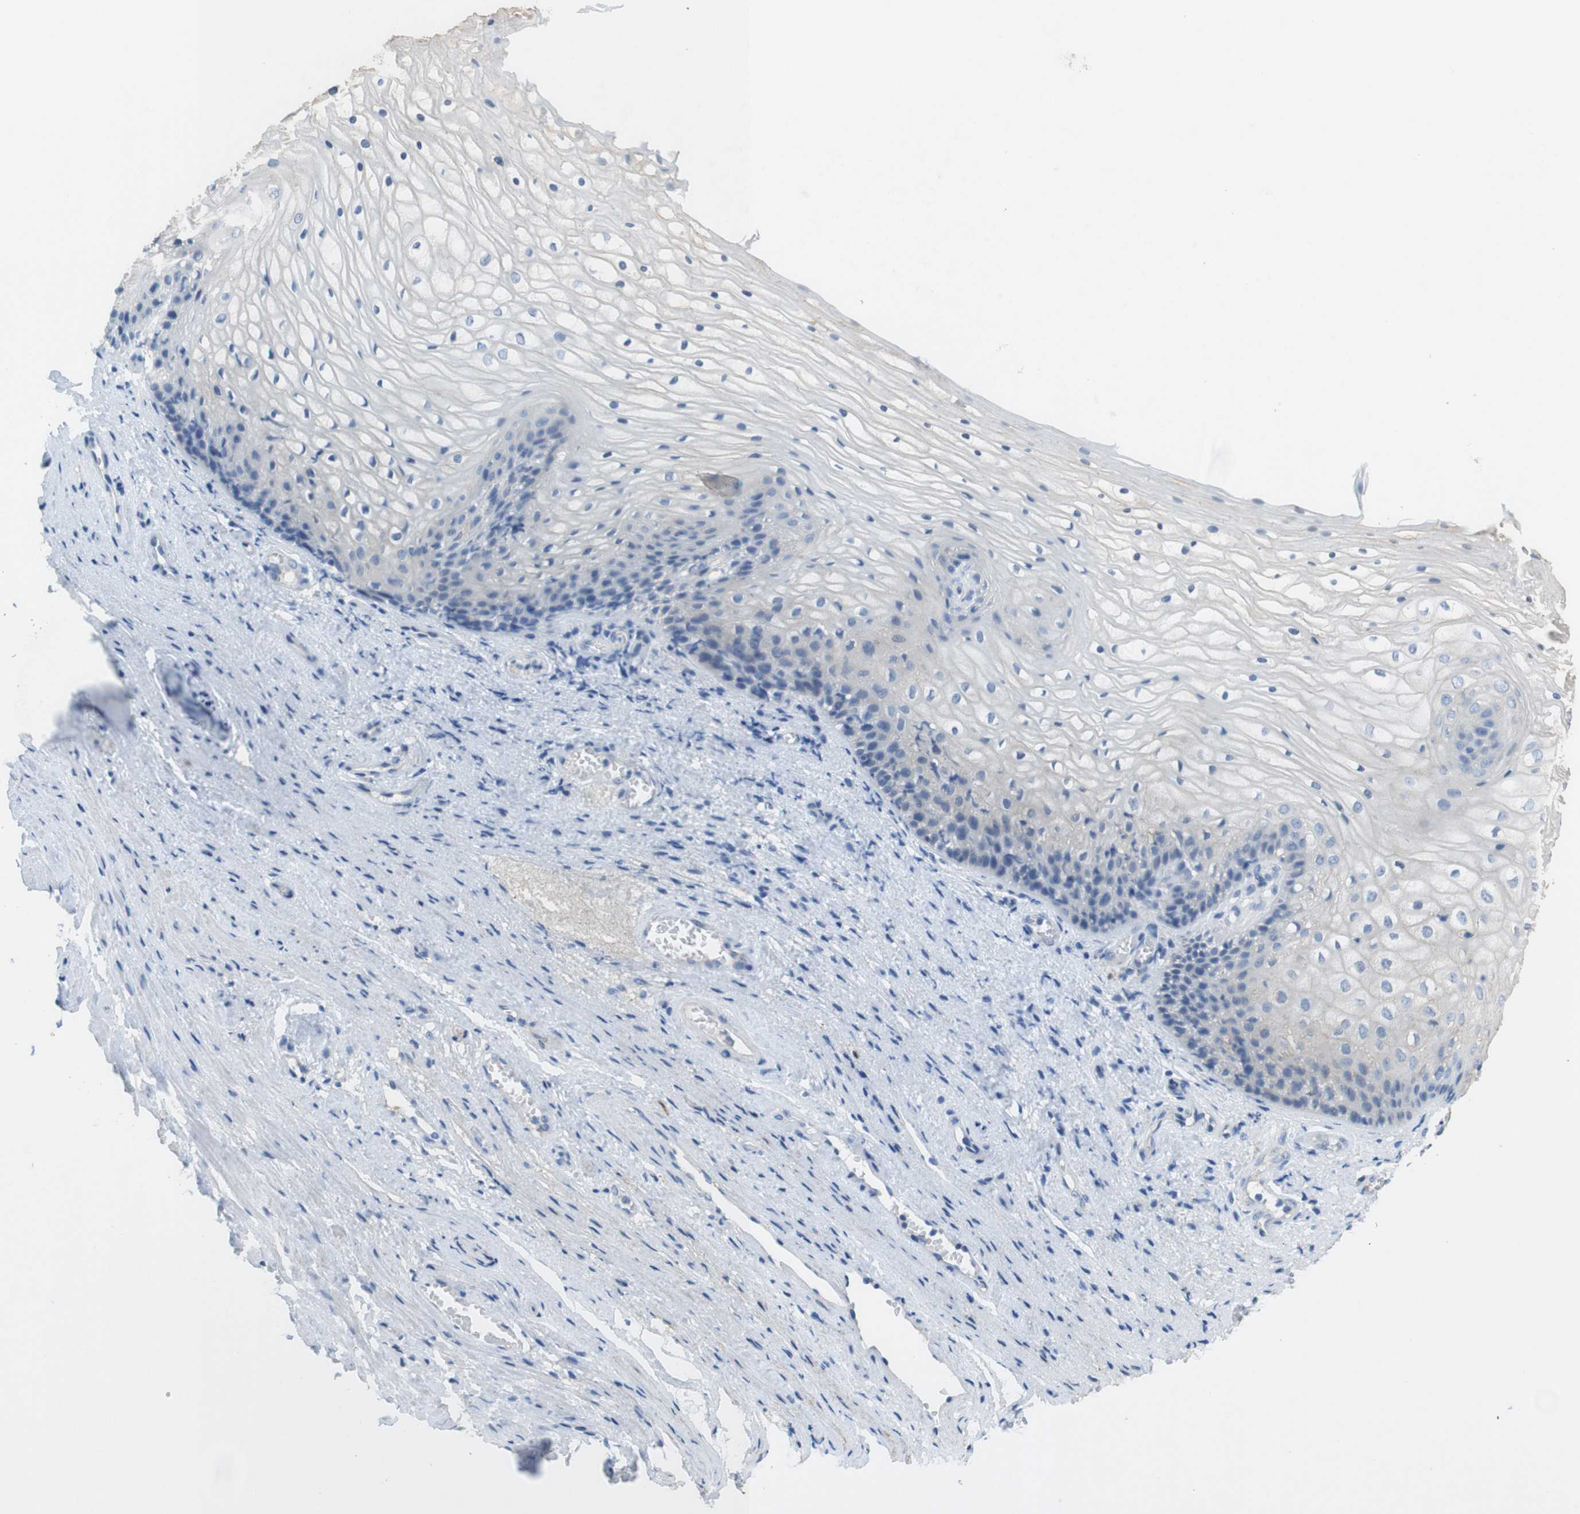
{"staining": {"intensity": "negative", "quantity": "none", "location": "none"}, "tissue": "vagina", "cell_type": "Squamous epithelial cells", "image_type": "normal", "snomed": [{"axis": "morphology", "description": "Normal tissue, NOS"}, {"axis": "topography", "description": "Vagina"}], "caption": "IHC histopathology image of normal vagina stained for a protein (brown), which exhibits no positivity in squamous epithelial cells.", "gene": "TJP3", "patient": {"sex": "female", "age": 34}}